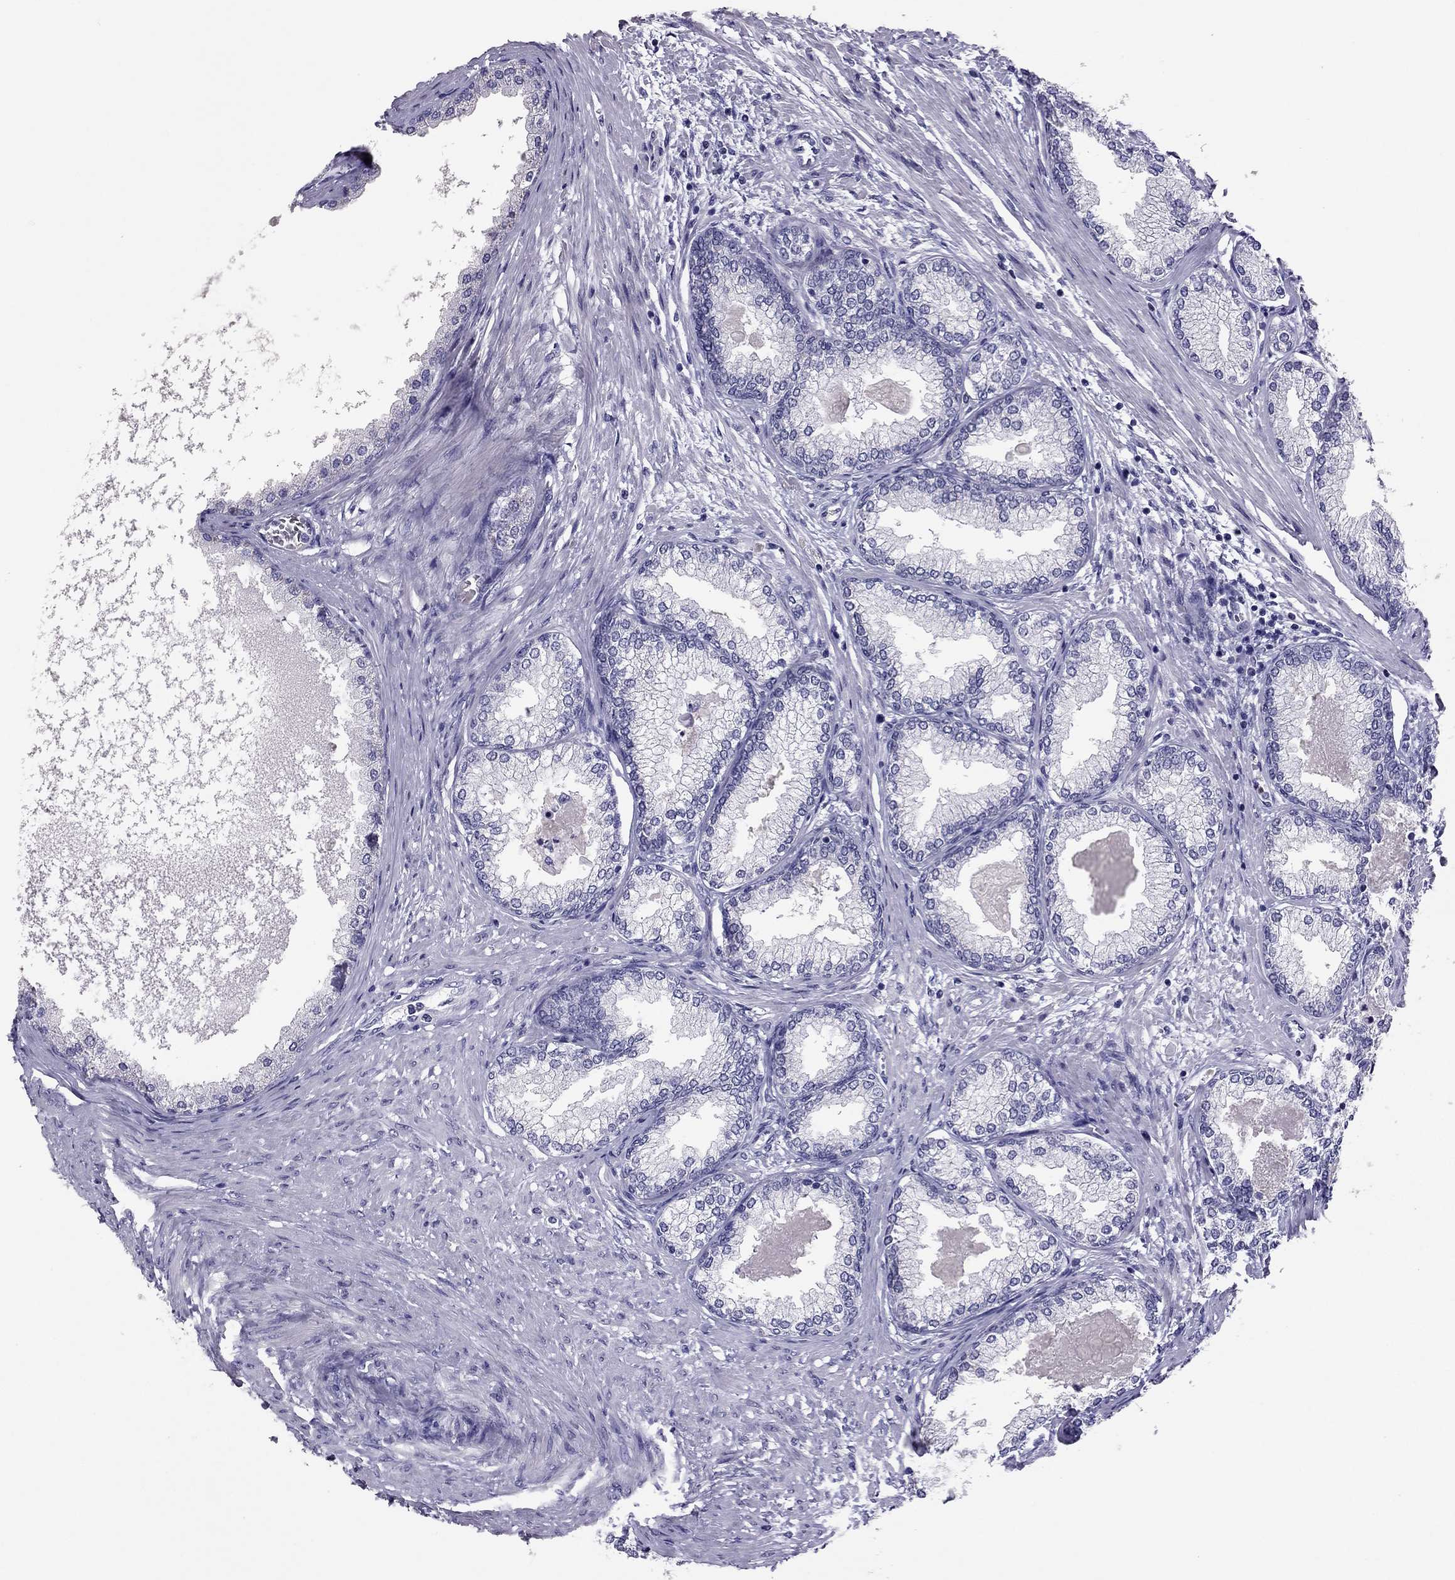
{"staining": {"intensity": "negative", "quantity": "none", "location": "none"}, "tissue": "prostate", "cell_type": "Glandular cells", "image_type": "normal", "snomed": [{"axis": "morphology", "description": "Normal tissue, NOS"}, {"axis": "topography", "description": "Prostate"}], "caption": "Glandular cells are negative for protein expression in normal human prostate.", "gene": "RHO", "patient": {"sex": "male", "age": 72}}